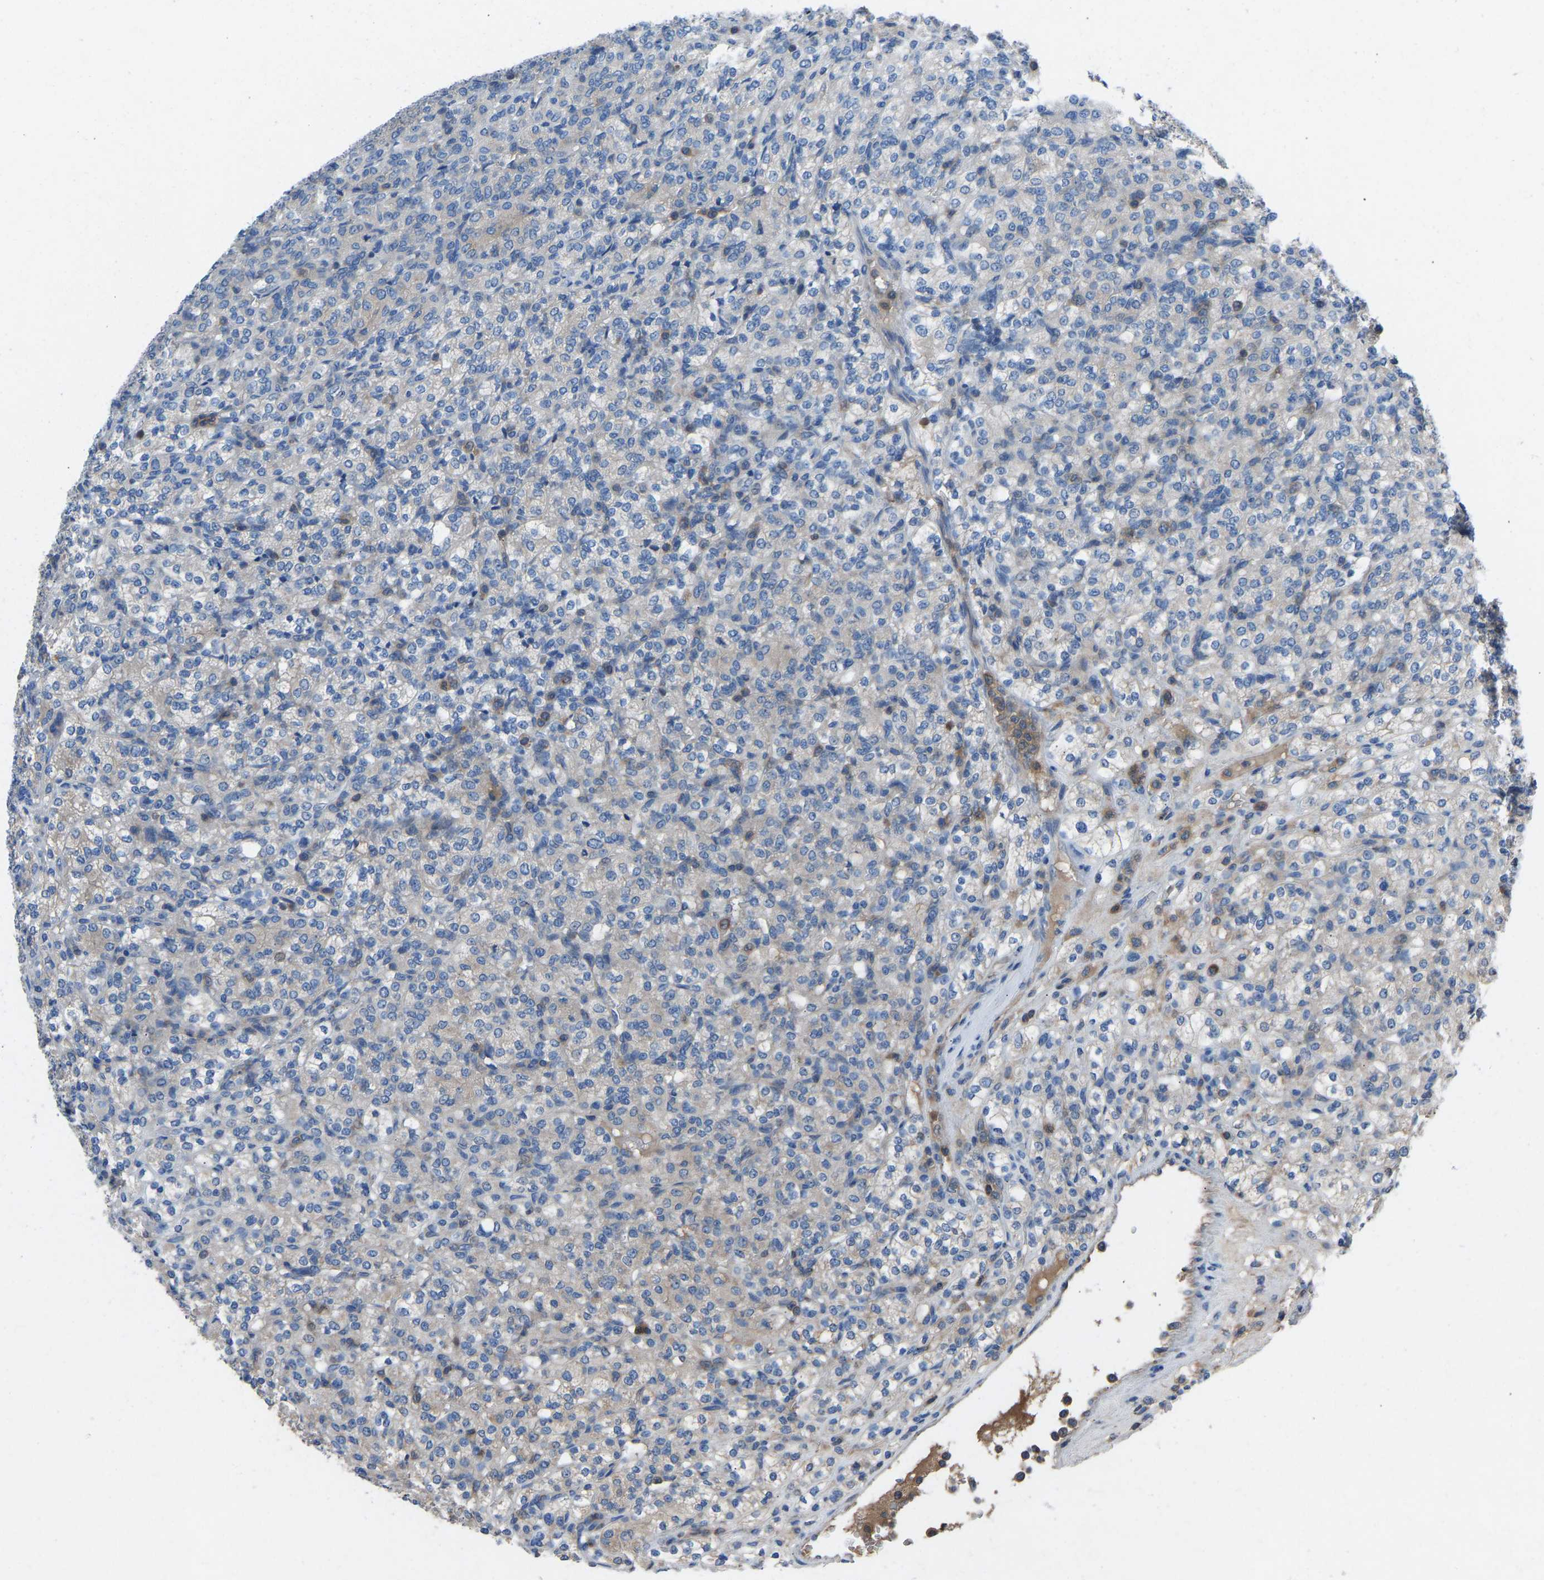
{"staining": {"intensity": "negative", "quantity": "none", "location": "none"}, "tissue": "renal cancer", "cell_type": "Tumor cells", "image_type": "cancer", "snomed": [{"axis": "morphology", "description": "Adenocarcinoma, NOS"}, {"axis": "topography", "description": "Kidney"}], "caption": "The IHC histopathology image has no significant staining in tumor cells of adenocarcinoma (renal) tissue.", "gene": "GRK6", "patient": {"sex": "male", "age": 77}}